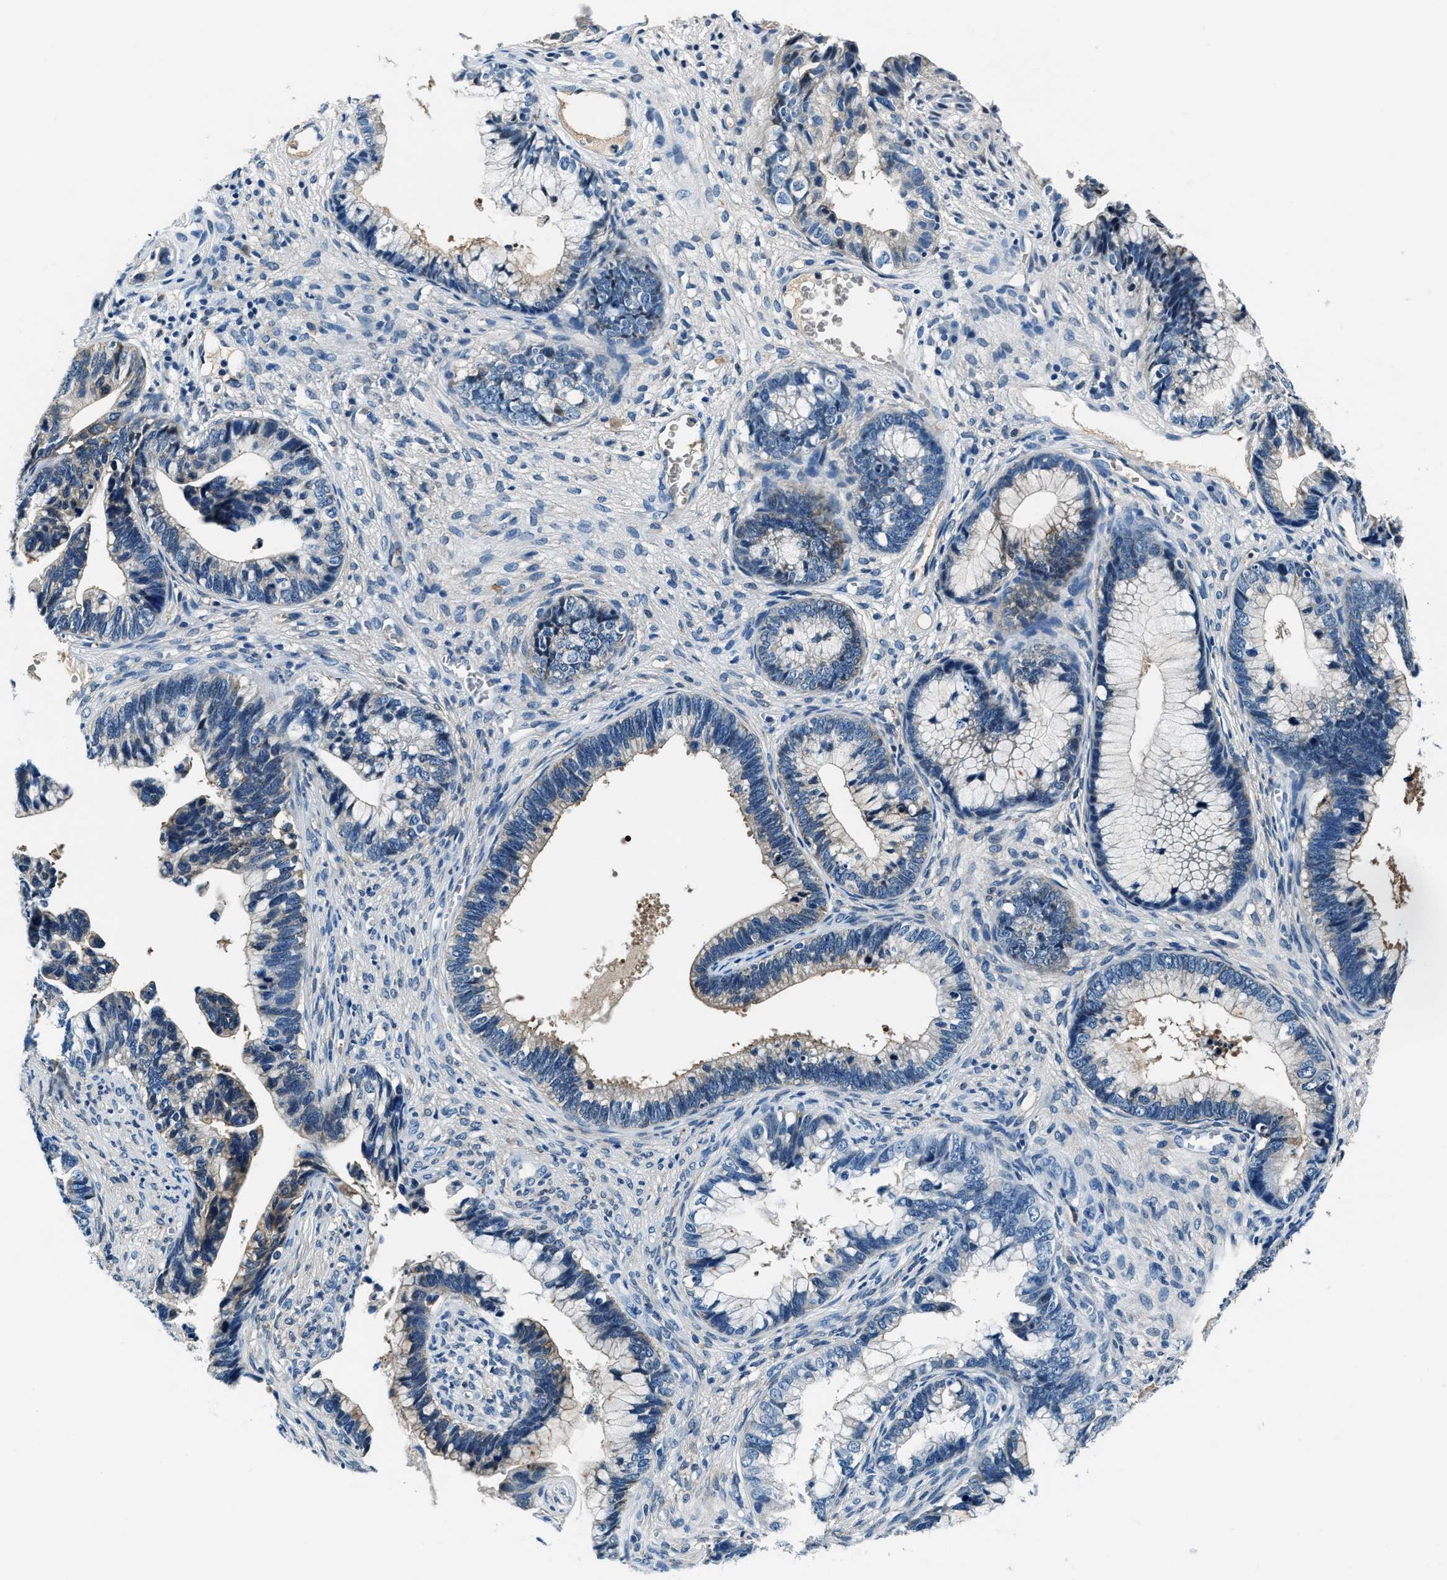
{"staining": {"intensity": "weak", "quantity": "<25%", "location": "cytoplasmic/membranous"}, "tissue": "cervical cancer", "cell_type": "Tumor cells", "image_type": "cancer", "snomed": [{"axis": "morphology", "description": "Adenocarcinoma, NOS"}, {"axis": "topography", "description": "Cervix"}], "caption": "This micrograph is of cervical adenocarcinoma stained with IHC to label a protein in brown with the nuclei are counter-stained blue. There is no positivity in tumor cells. (Brightfield microscopy of DAB IHC at high magnification).", "gene": "PTPDC1", "patient": {"sex": "female", "age": 44}}